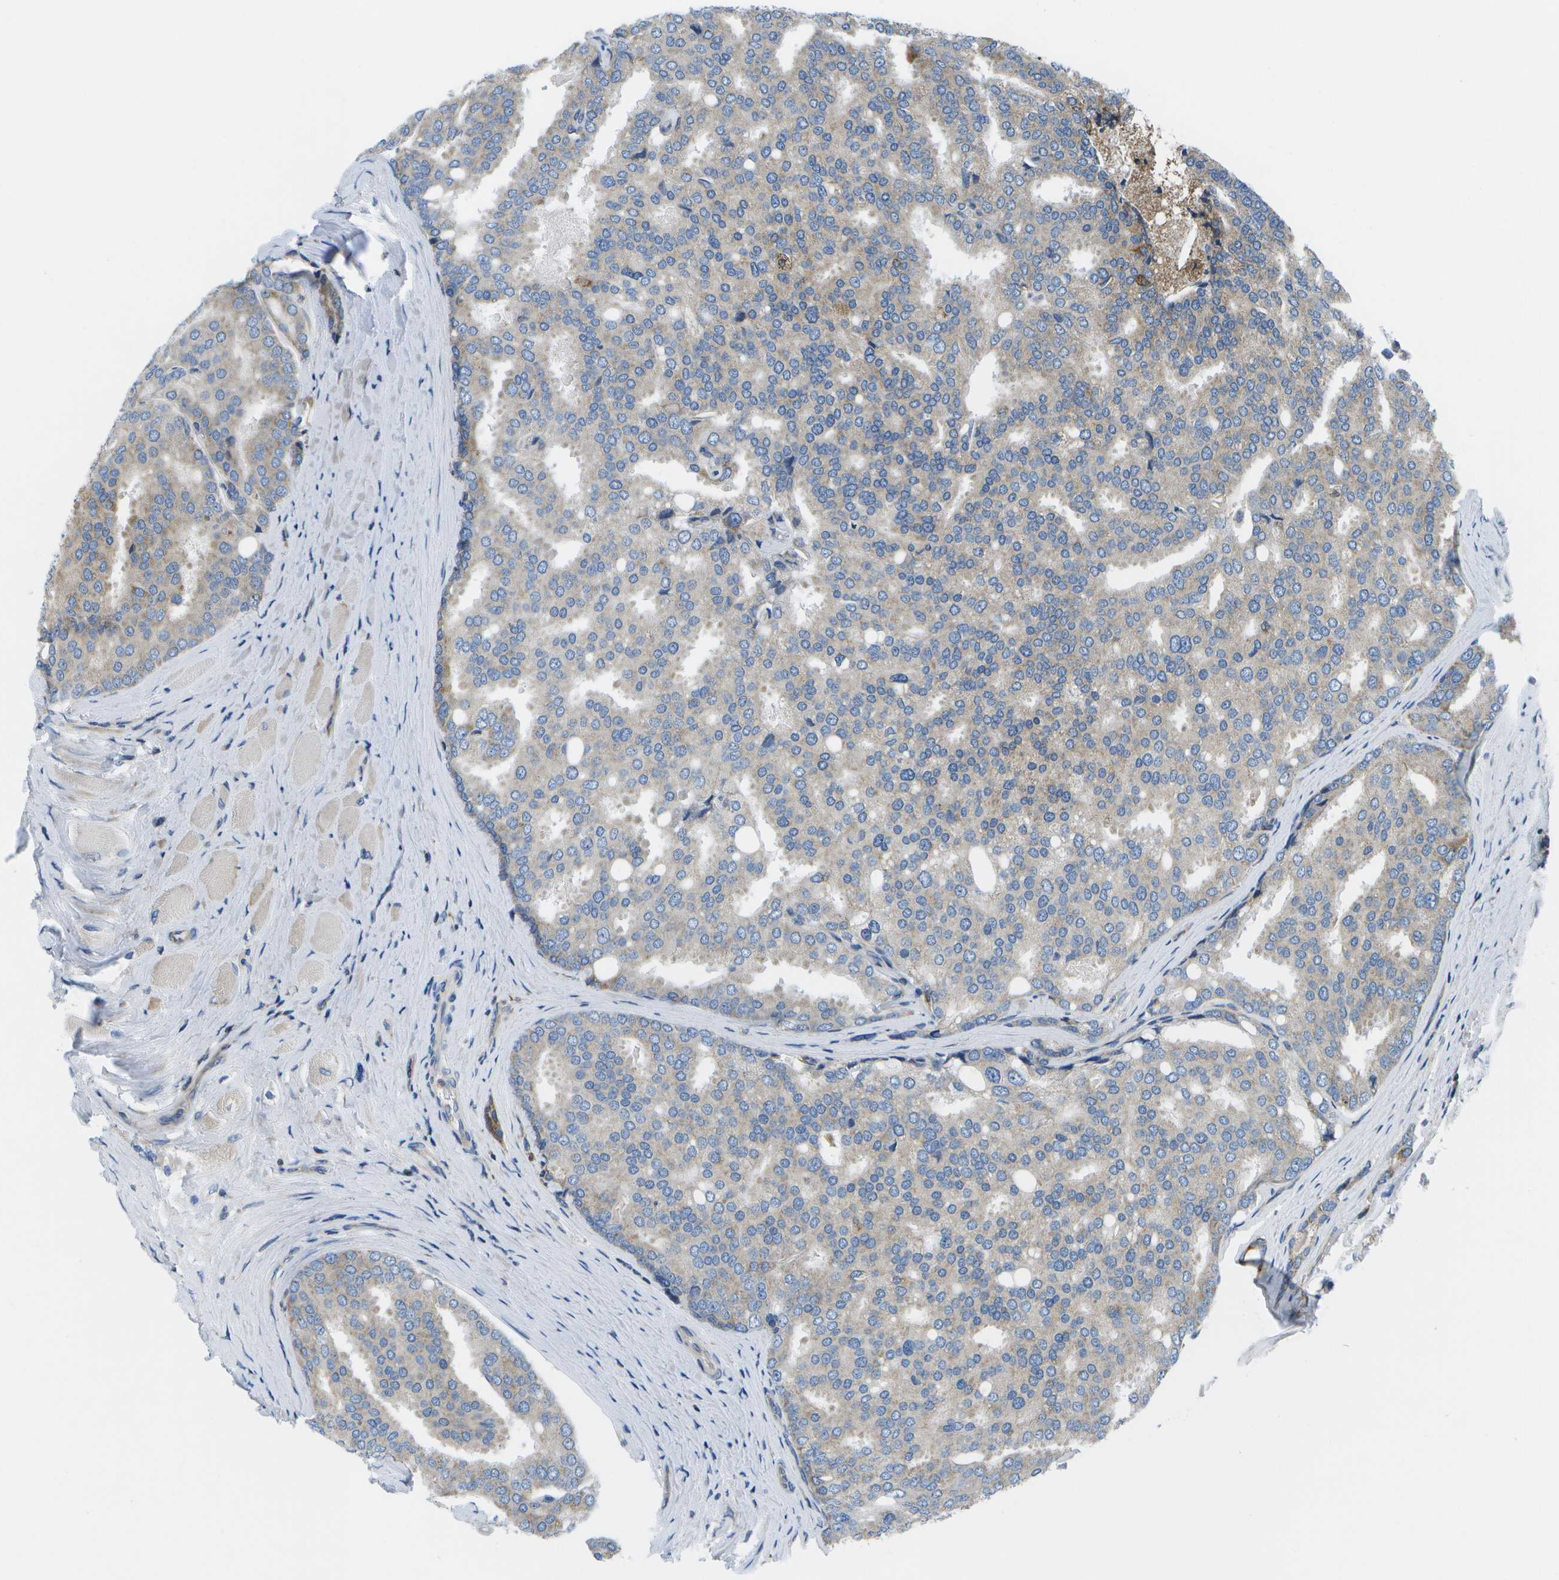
{"staining": {"intensity": "weak", "quantity": "<25%", "location": "cytoplasmic/membranous"}, "tissue": "prostate cancer", "cell_type": "Tumor cells", "image_type": "cancer", "snomed": [{"axis": "morphology", "description": "Adenocarcinoma, High grade"}, {"axis": "topography", "description": "Prostate"}], "caption": "Image shows no significant protein staining in tumor cells of prostate adenocarcinoma (high-grade).", "gene": "GDF5", "patient": {"sex": "male", "age": 50}}